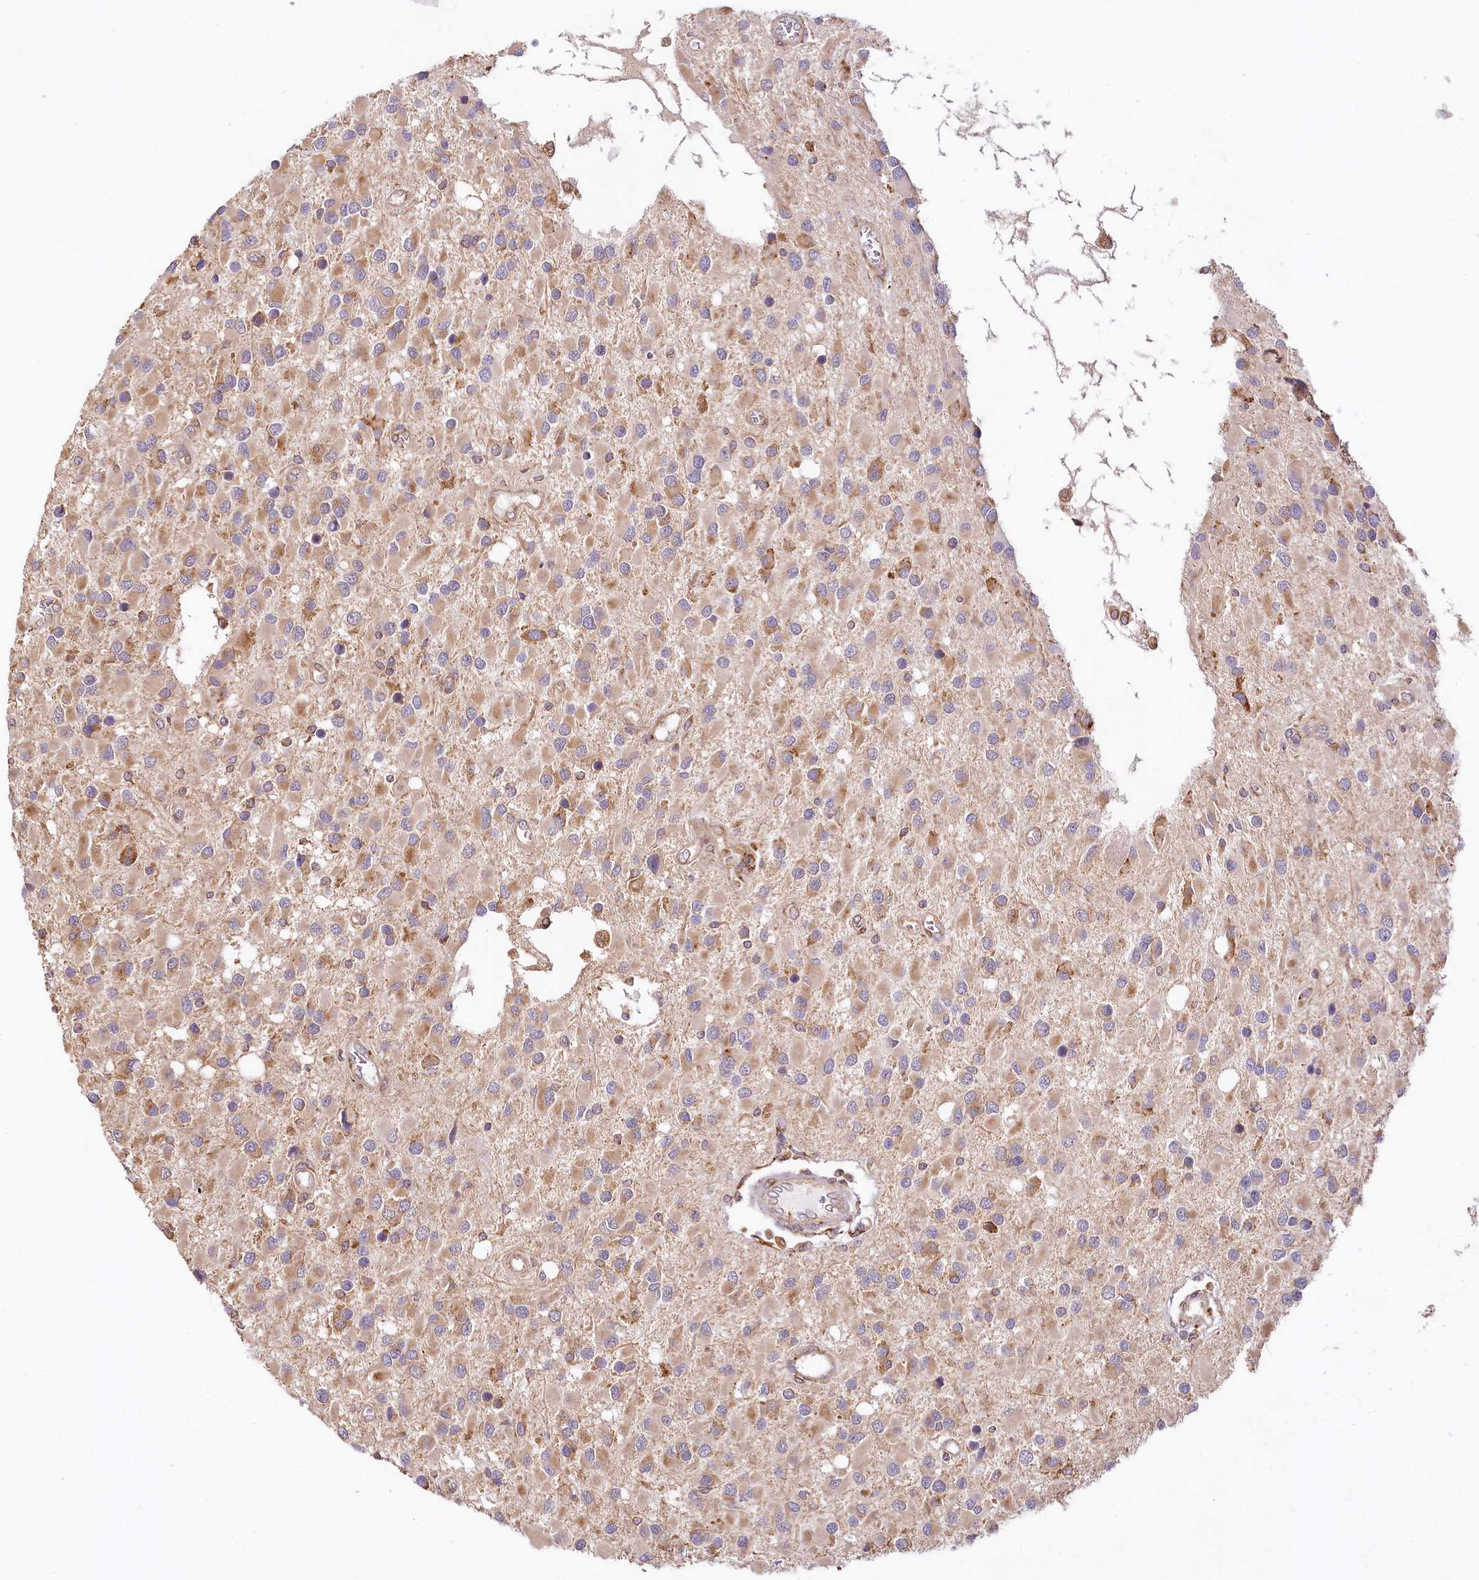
{"staining": {"intensity": "moderate", "quantity": "<25%", "location": "cytoplasmic/membranous"}, "tissue": "glioma", "cell_type": "Tumor cells", "image_type": "cancer", "snomed": [{"axis": "morphology", "description": "Glioma, malignant, High grade"}, {"axis": "topography", "description": "Brain"}], "caption": "IHC (DAB (3,3'-diaminobenzidine)) staining of human malignant high-grade glioma shows moderate cytoplasmic/membranous protein positivity in approximately <25% of tumor cells. (Stains: DAB in brown, nuclei in blue, Microscopy: brightfield microscopy at high magnification).", "gene": "VEGFA", "patient": {"sex": "male", "age": 53}}